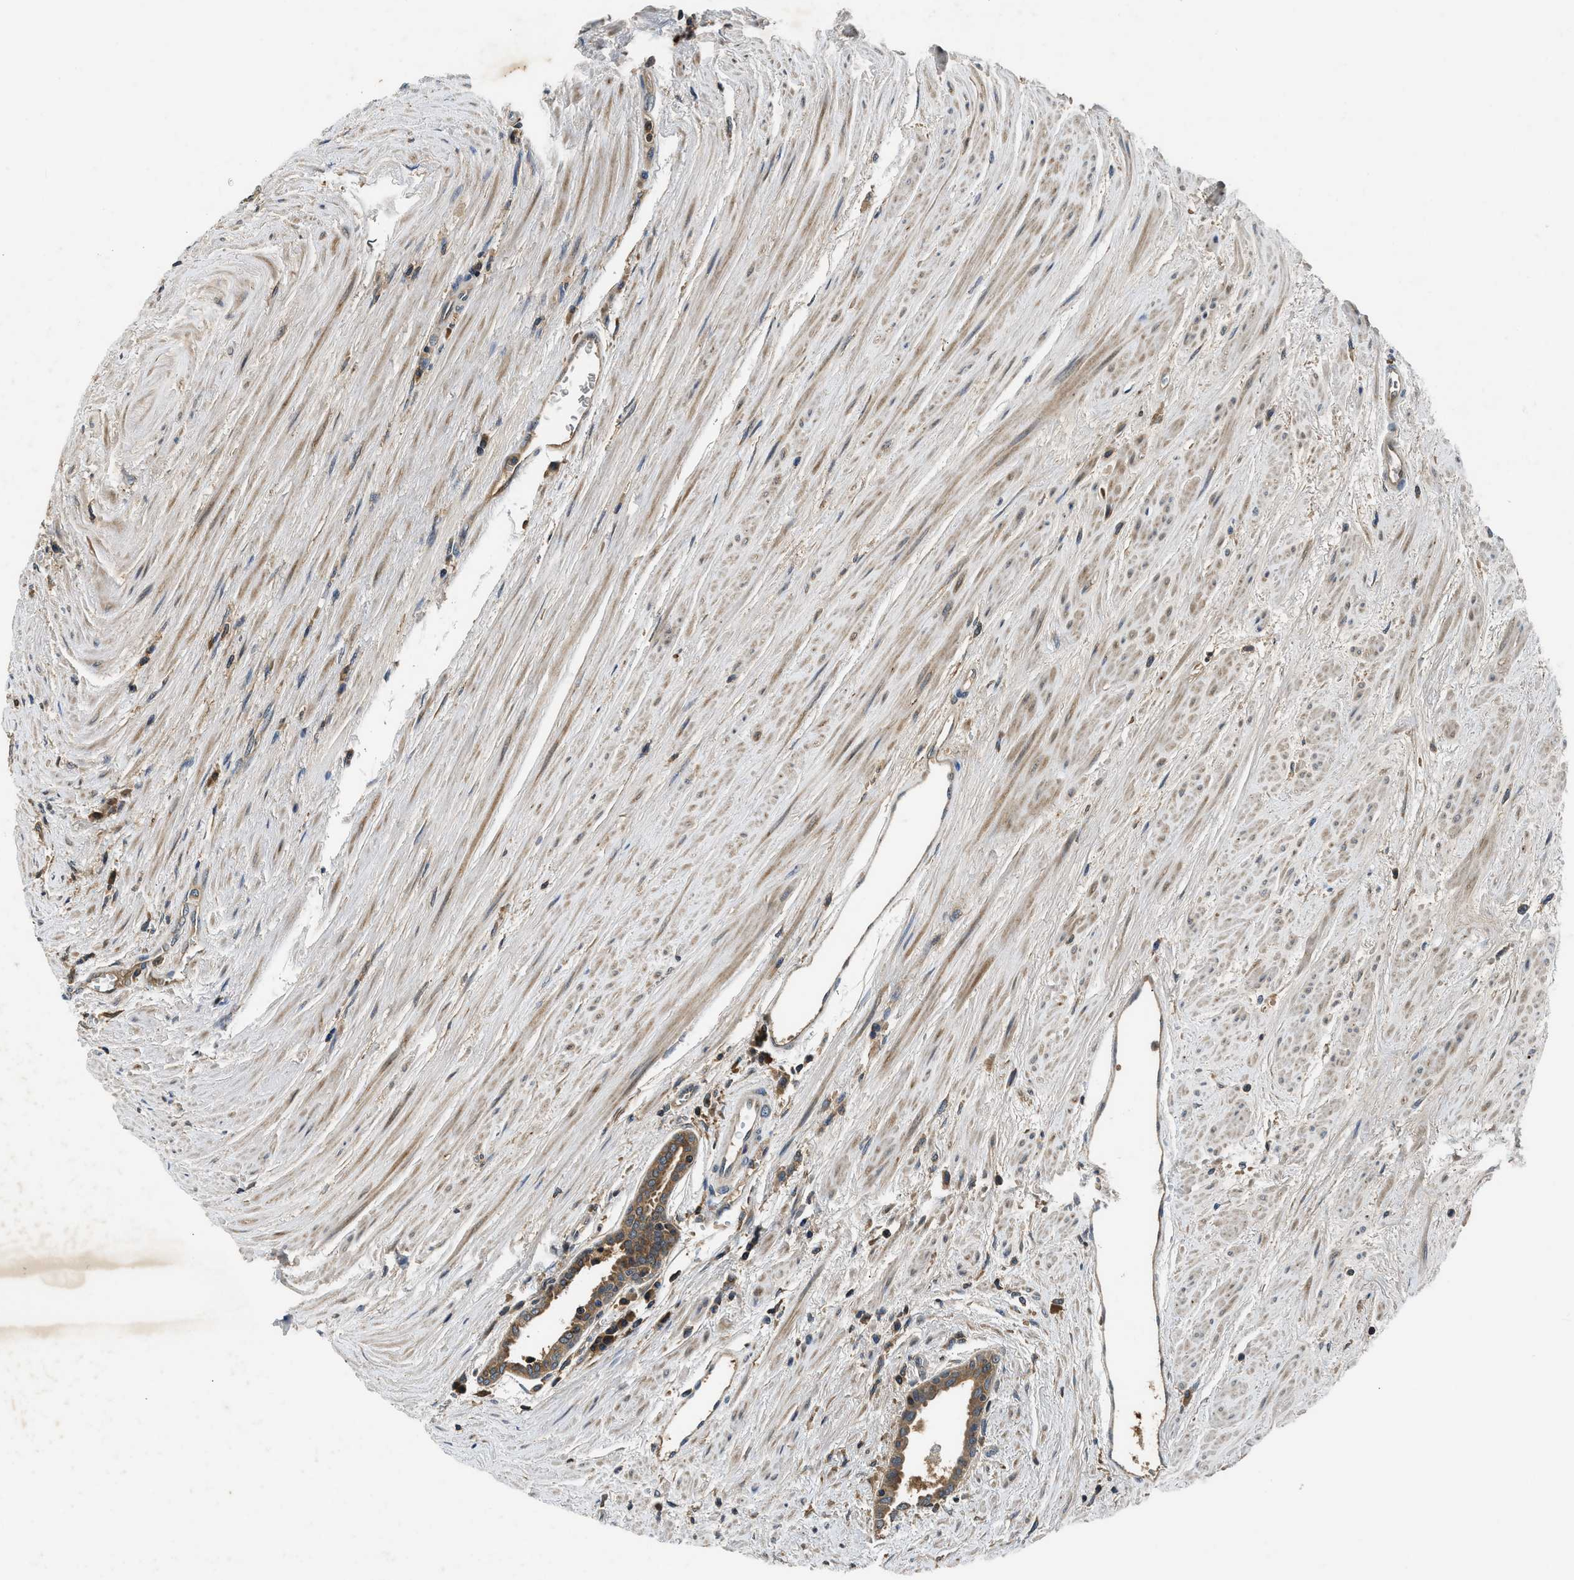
{"staining": {"intensity": "moderate", "quantity": ">75%", "location": "cytoplasmic/membranous"}, "tissue": "prostate cancer", "cell_type": "Tumor cells", "image_type": "cancer", "snomed": [{"axis": "morphology", "description": "Adenocarcinoma, High grade"}, {"axis": "topography", "description": "Prostate"}], "caption": "An image of human prostate cancer stained for a protein exhibits moderate cytoplasmic/membranous brown staining in tumor cells.", "gene": "PAFAH2", "patient": {"sex": "male", "age": 71}}